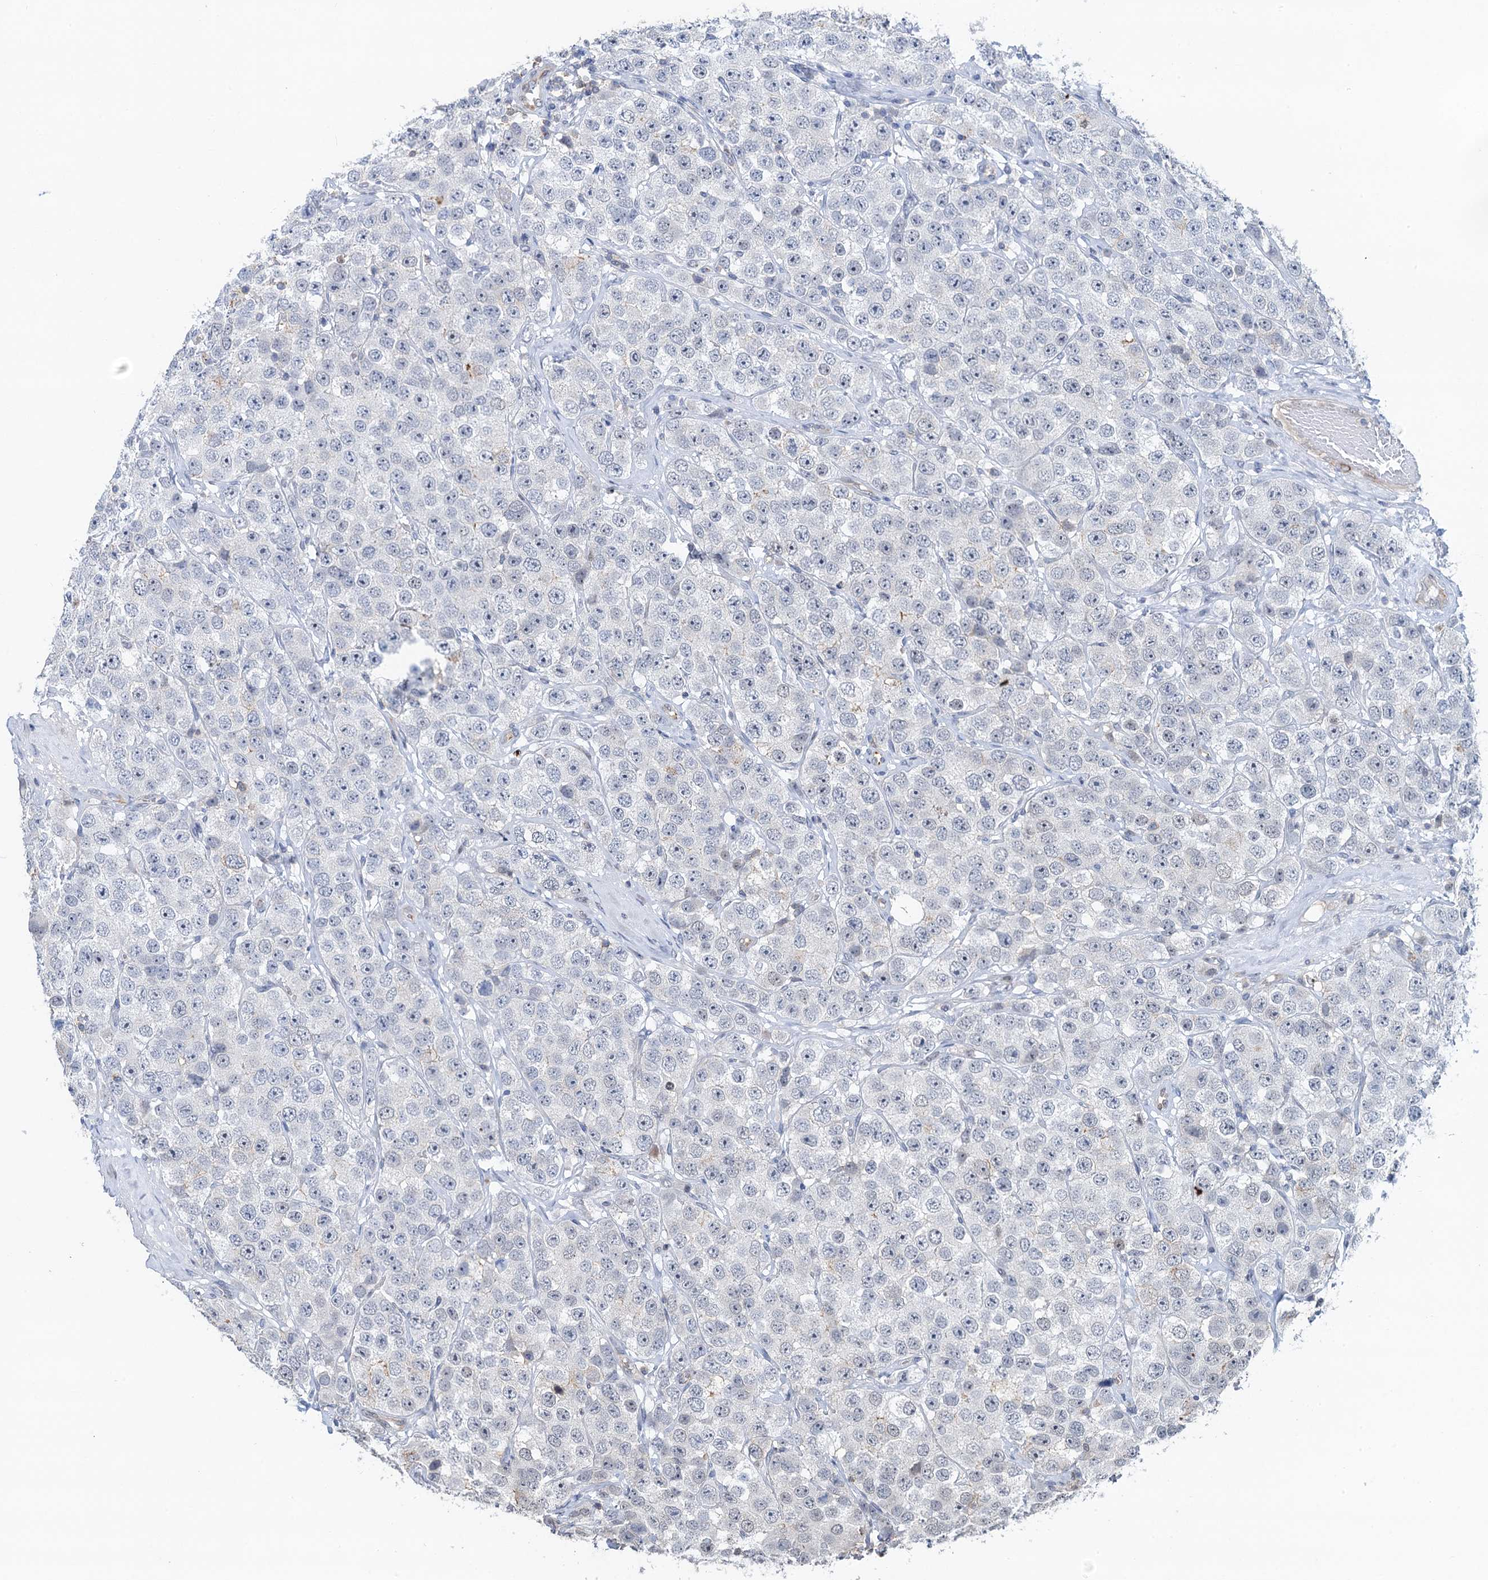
{"staining": {"intensity": "negative", "quantity": "none", "location": "none"}, "tissue": "testis cancer", "cell_type": "Tumor cells", "image_type": "cancer", "snomed": [{"axis": "morphology", "description": "Seminoma, NOS"}, {"axis": "topography", "description": "Testis"}], "caption": "The IHC micrograph has no significant positivity in tumor cells of testis cancer tissue. (DAB IHC visualized using brightfield microscopy, high magnification).", "gene": "TMA16", "patient": {"sex": "male", "age": 28}}